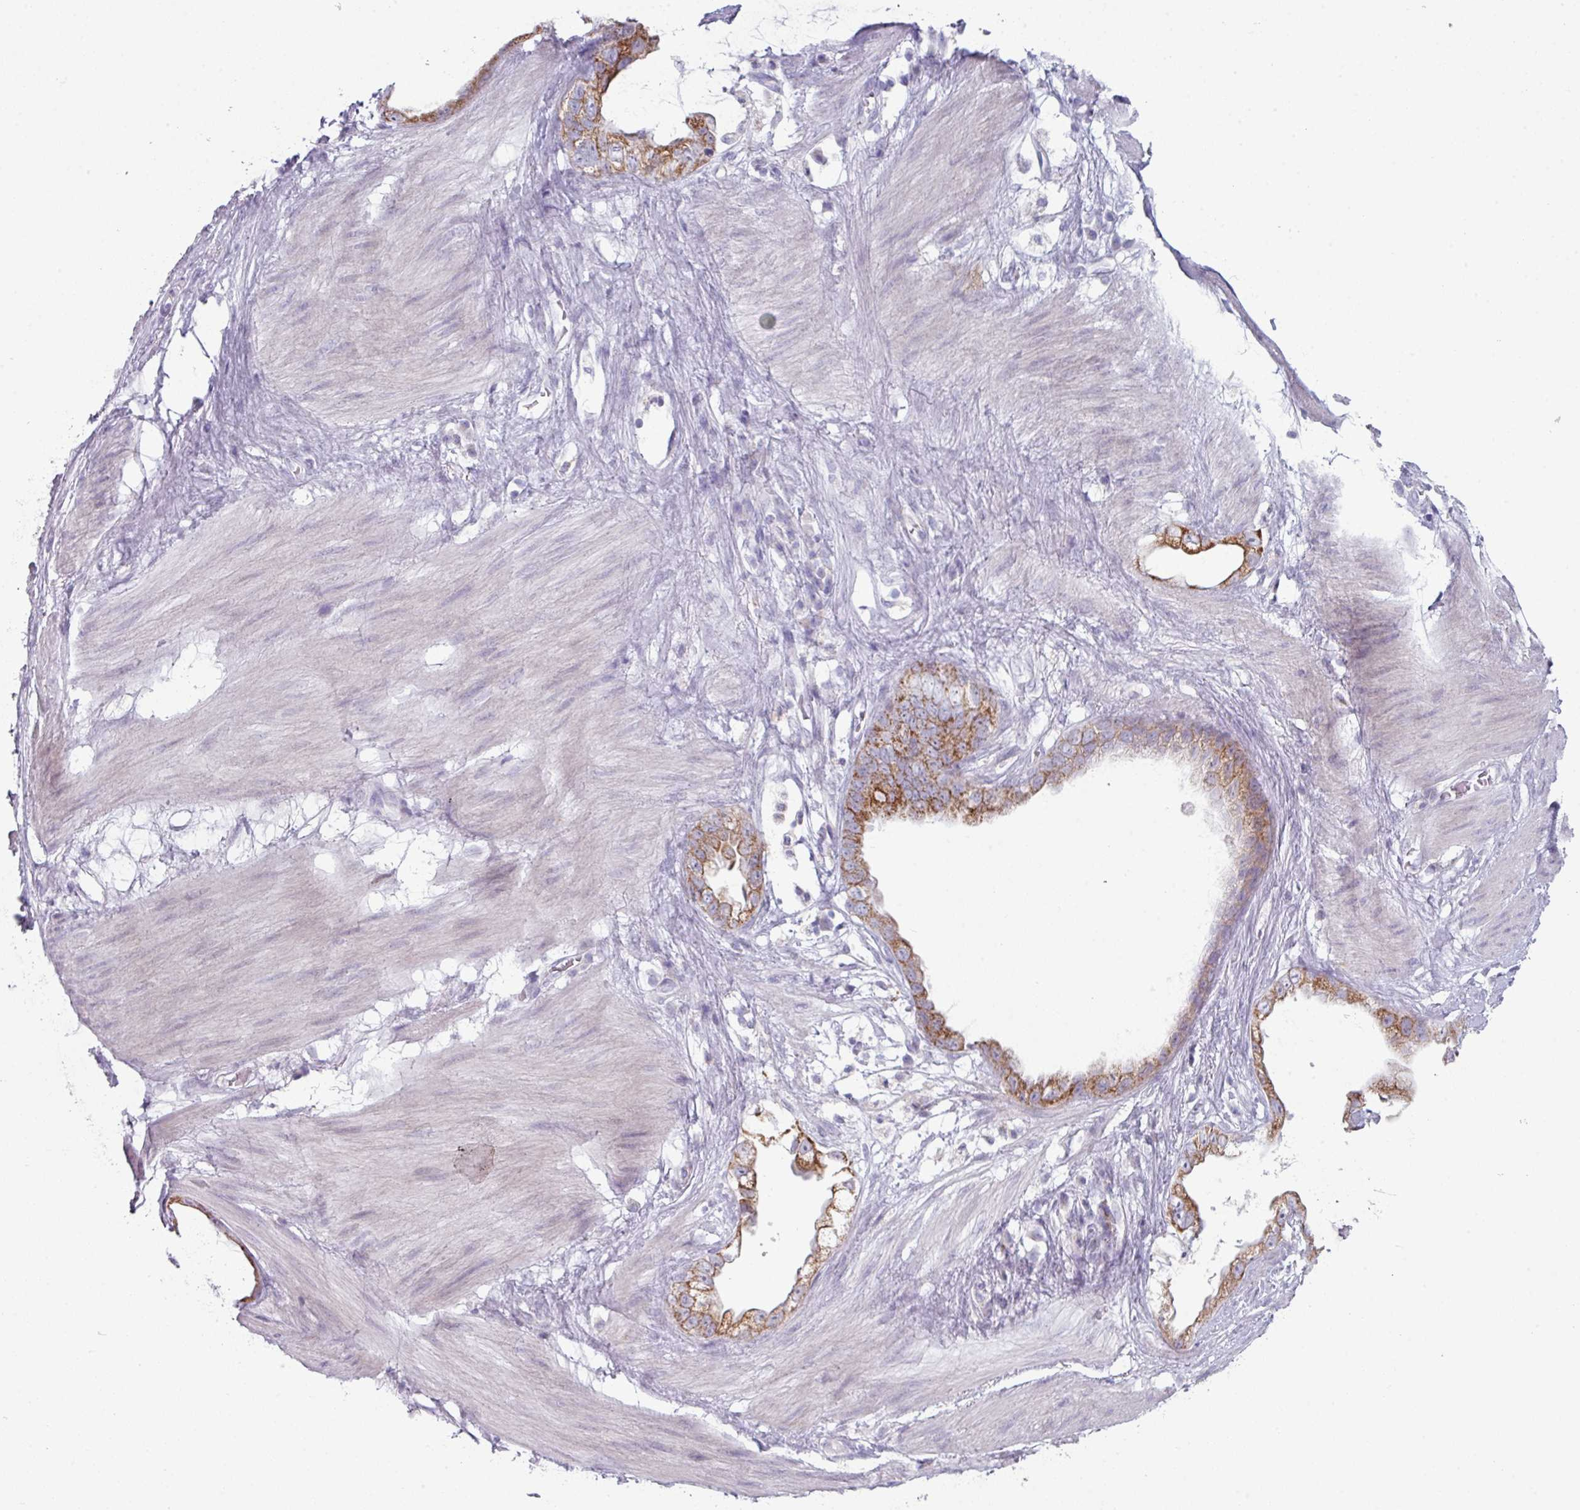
{"staining": {"intensity": "moderate", "quantity": ">75%", "location": "cytoplasmic/membranous"}, "tissue": "stomach cancer", "cell_type": "Tumor cells", "image_type": "cancer", "snomed": [{"axis": "morphology", "description": "Adenocarcinoma, NOS"}, {"axis": "topography", "description": "Stomach"}], "caption": "This micrograph demonstrates immunohistochemistry (IHC) staining of stomach cancer, with medium moderate cytoplasmic/membranous expression in about >75% of tumor cells.", "gene": "ZNF615", "patient": {"sex": "male", "age": 55}}